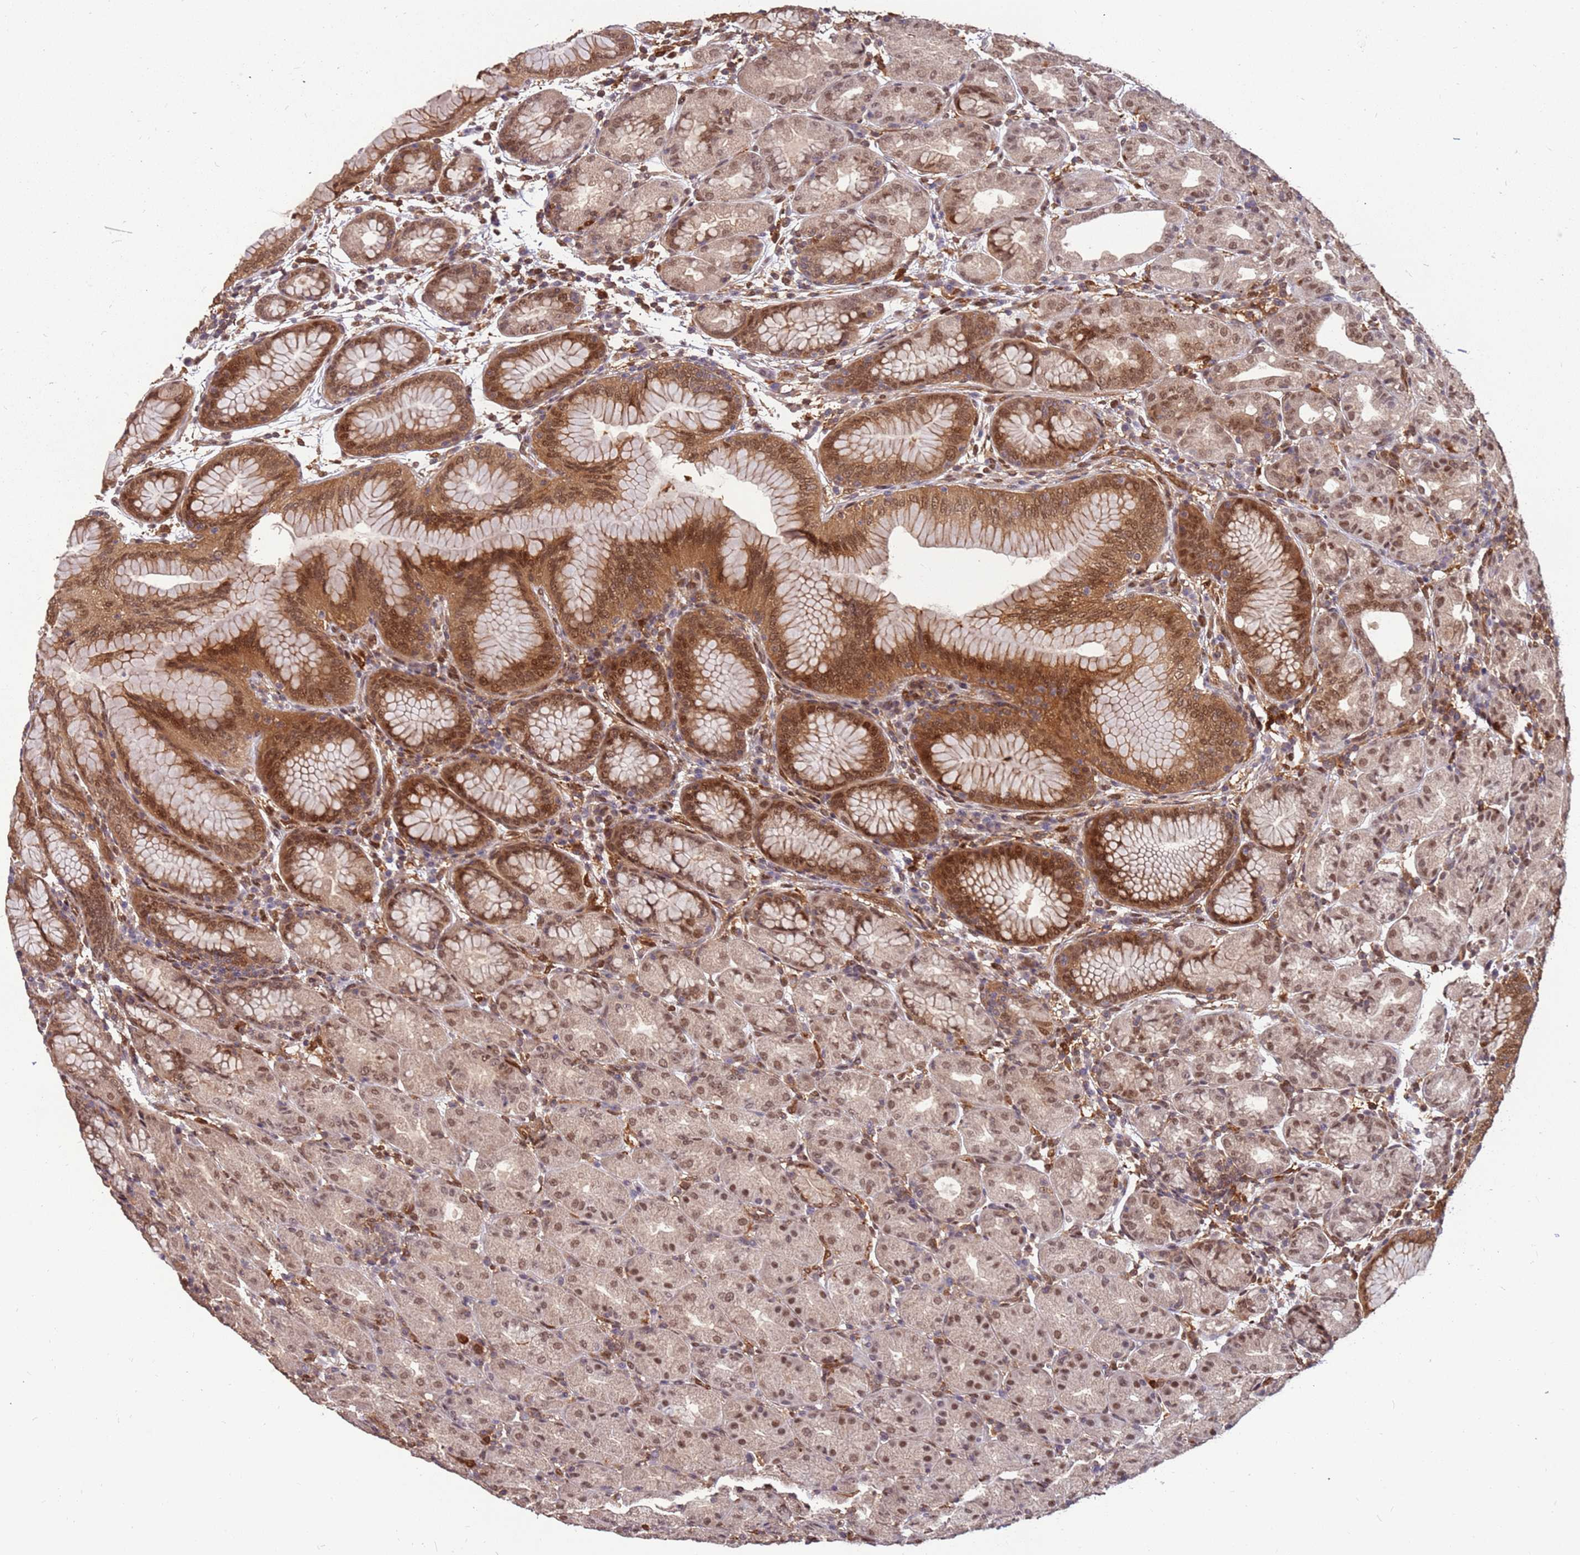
{"staining": {"intensity": "moderate", "quantity": ">75%", "location": "cytoplasmic/membranous,nuclear"}, "tissue": "stomach", "cell_type": "Glandular cells", "image_type": "normal", "snomed": [{"axis": "morphology", "description": "Normal tissue, NOS"}, {"axis": "topography", "description": "Stomach"}], "caption": "Immunohistochemistry (IHC) micrograph of benign stomach: stomach stained using IHC exhibits medium levels of moderate protein expression localized specifically in the cytoplasmic/membranous,nuclear of glandular cells, appearing as a cytoplasmic/membranous,nuclear brown color.", "gene": "GBP2", "patient": {"sex": "female", "age": 79}}